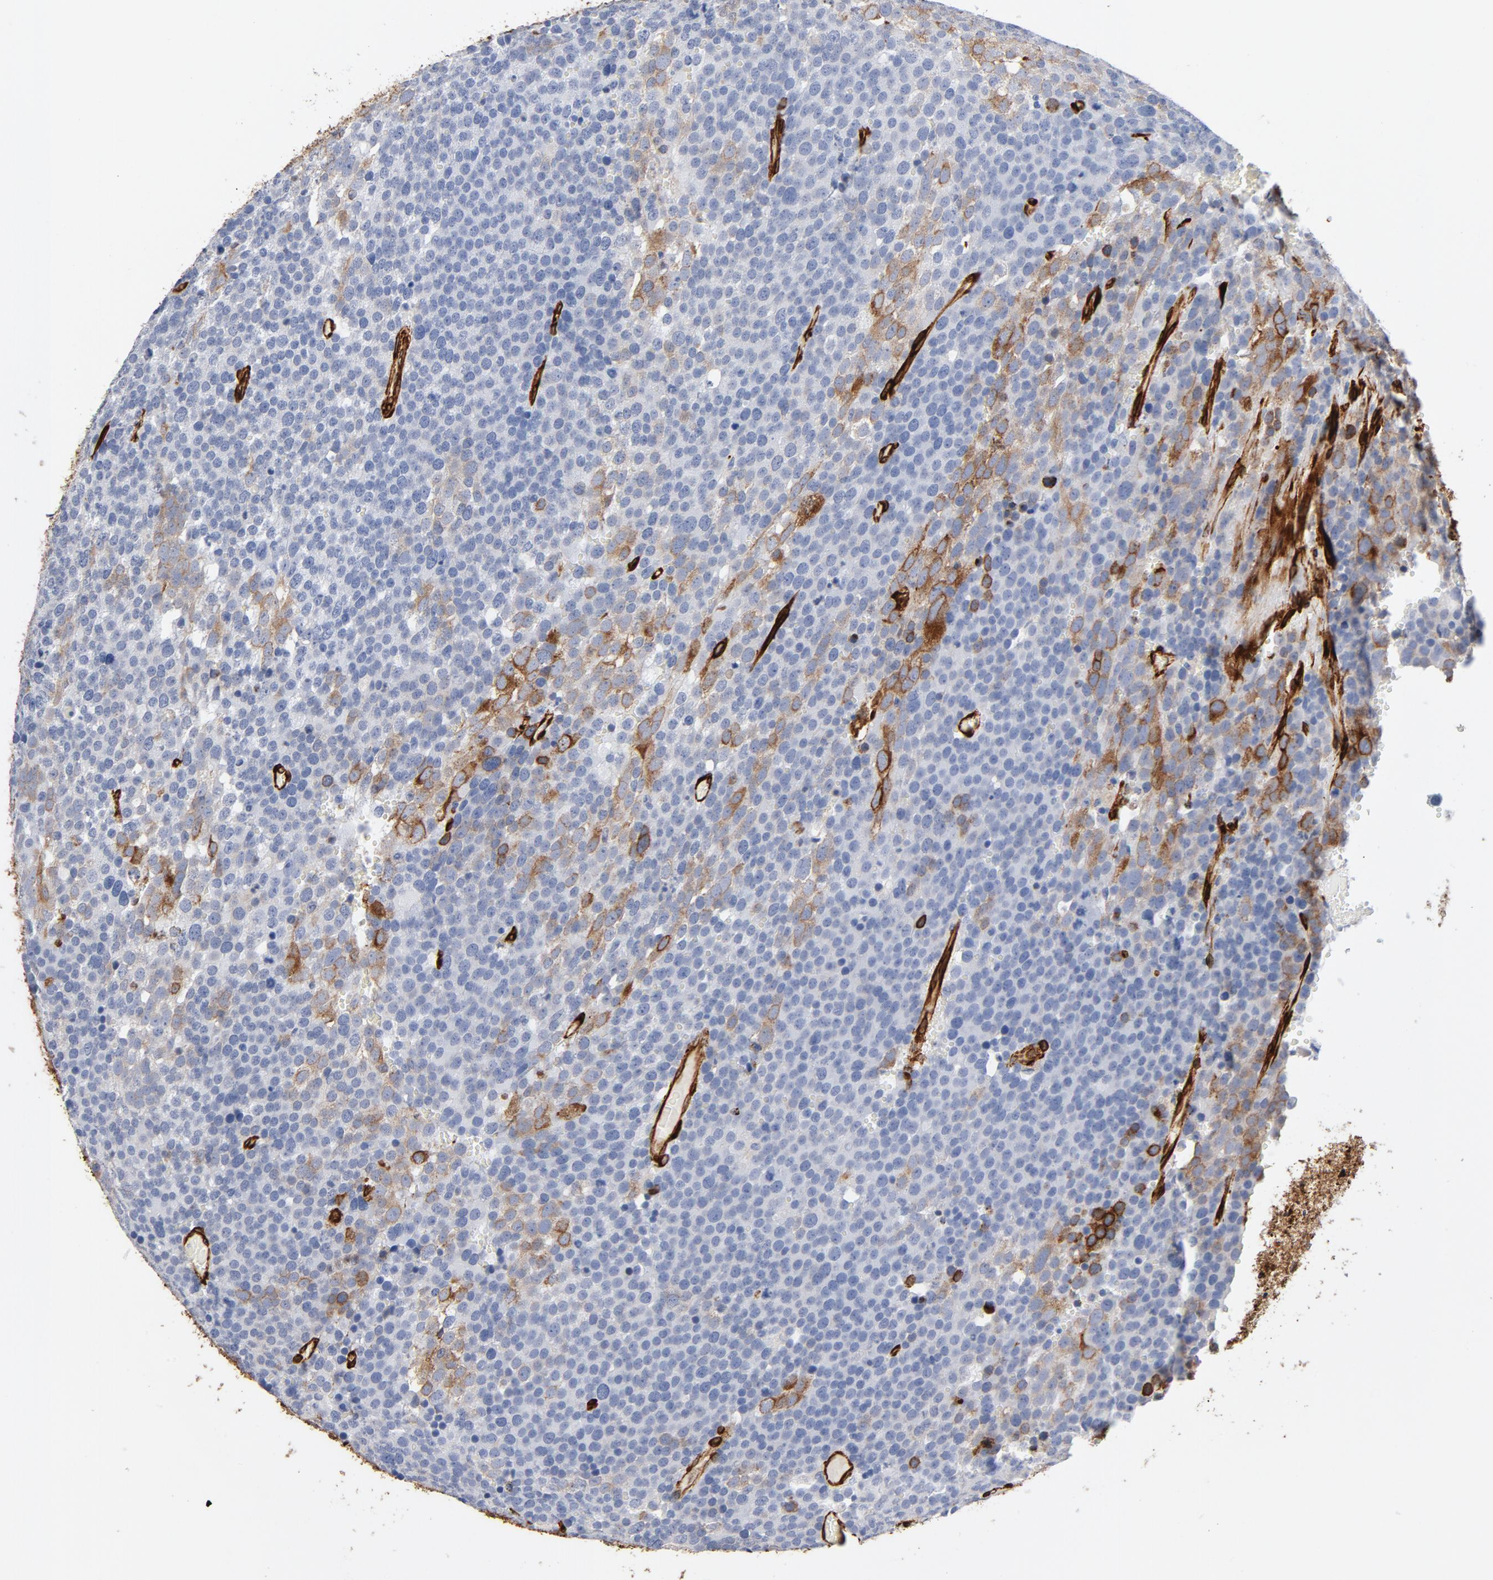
{"staining": {"intensity": "negative", "quantity": "none", "location": "none"}, "tissue": "testis cancer", "cell_type": "Tumor cells", "image_type": "cancer", "snomed": [{"axis": "morphology", "description": "Seminoma, NOS"}, {"axis": "topography", "description": "Testis"}], "caption": "This is an IHC image of testis cancer (seminoma). There is no staining in tumor cells.", "gene": "SERPINH1", "patient": {"sex": "male", "age": 71}}